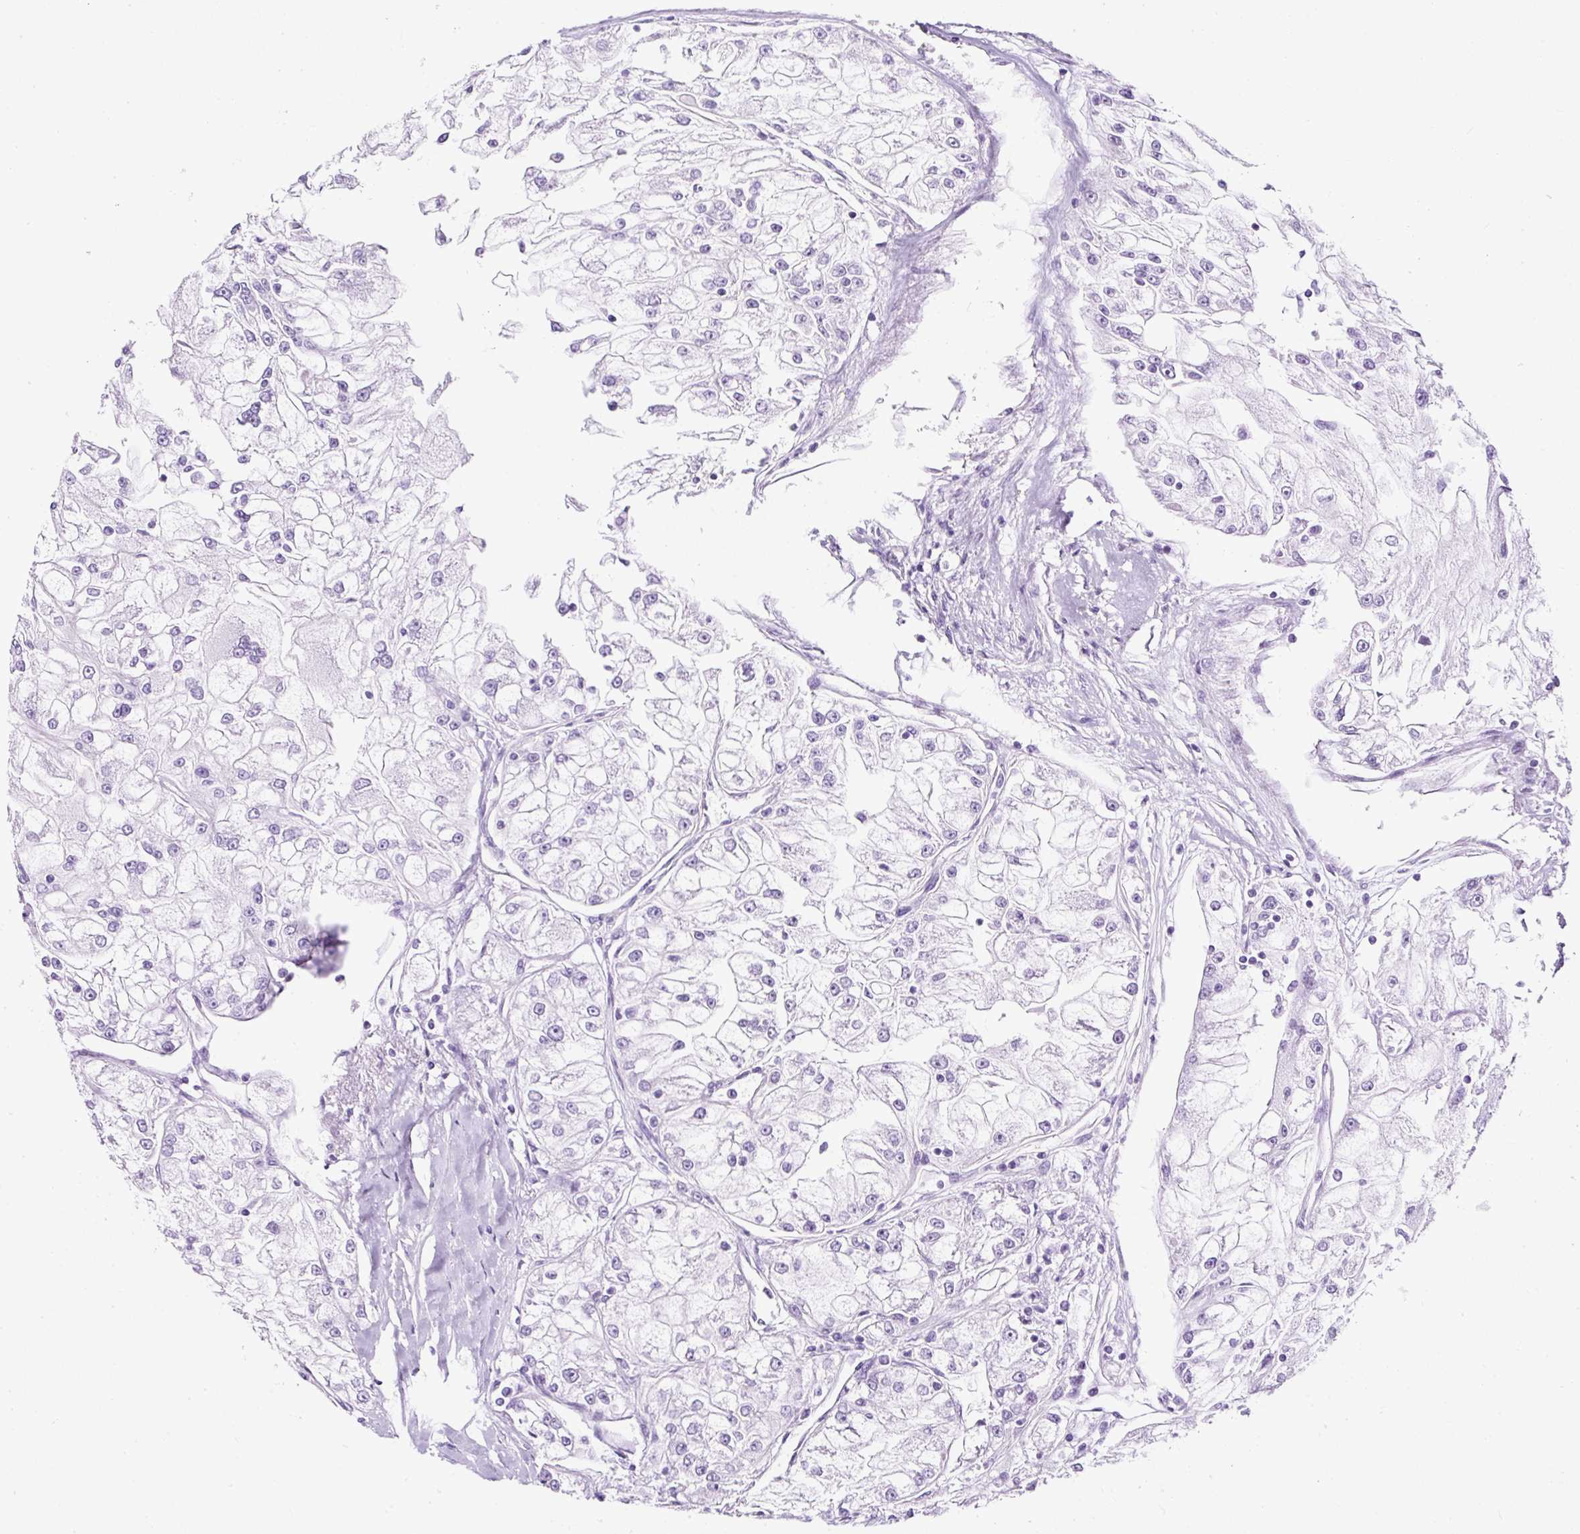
{"staining": {"intensity": "negative", "quantity": "none", "location": "none"}, "tissue": "renal cancer", "cell_type": "Tumor cells", "image_type": "cancer", "snomed": [{"axis": "morphology", "description": "Adenocarcinoma, NOS"}, {"axis": "topography", "description": "Kidney"}], "caption": "IHC micrograph of neoplastic tissue: adenocarcinoma (renal) stained with DAB shows no significant protein positivity in tumor cells. Nuclei are stained in blue.", "gene": "NTS", "patient": {"sex": "female", "age": 72}}